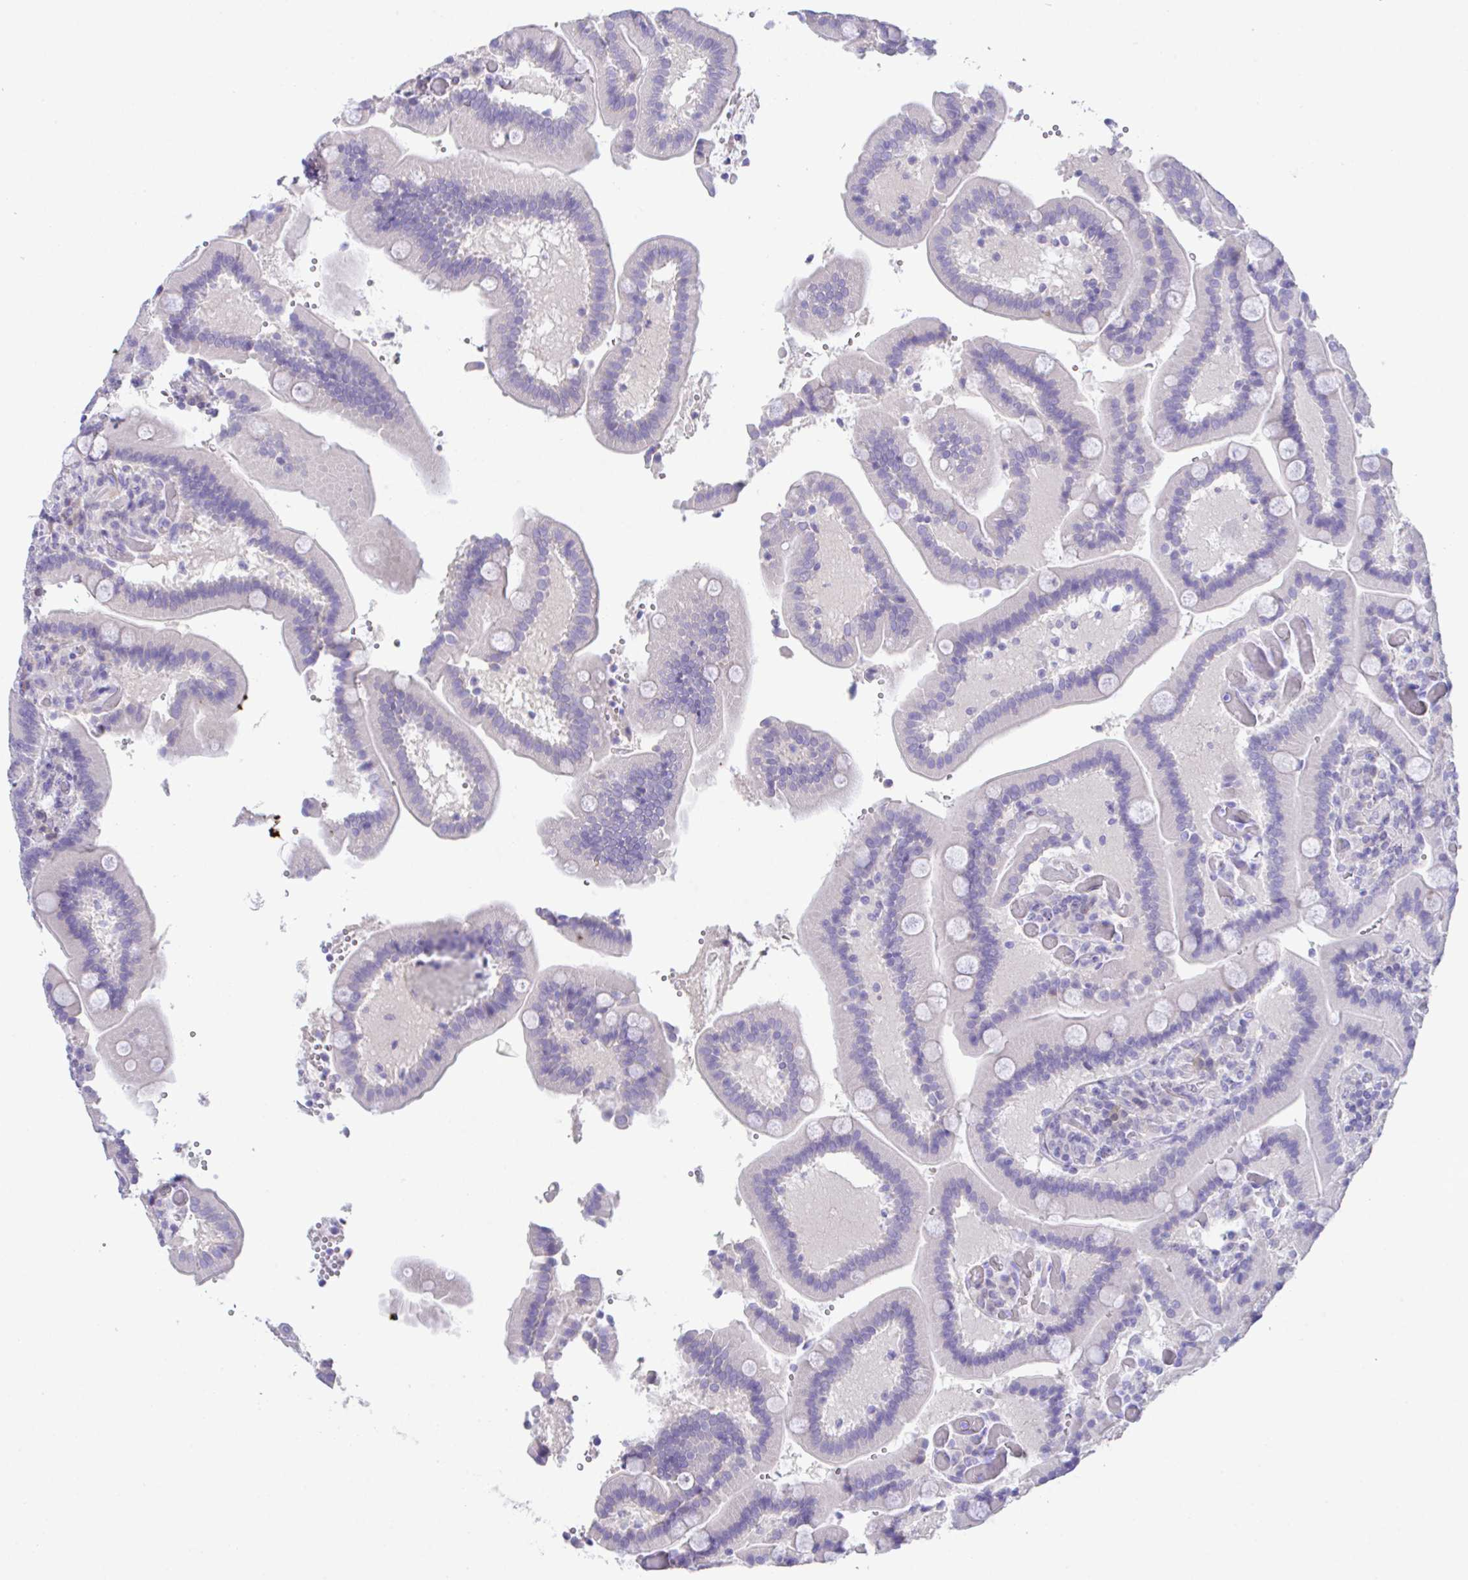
{"staining": {"intensity": "negative", "quantity": "none", "location": "none"}, "tissue": "duodenum", "cell_type": "Glandular cells", "image_type": "normal", "snomed": [{"axis": "morphology", "description": "Normal tissue, NOS"}, {"axis": "topography", "description": "Duodenum"}], "caption": "IHC photomicrograph of normal human duodenum stained for a protein (brown), which exhibits no expression in glandular cells. (IHC, brightfield microscopy, high magnification).", "gene": "HACD4", "patient": {"sex": "female", "age": 62}}